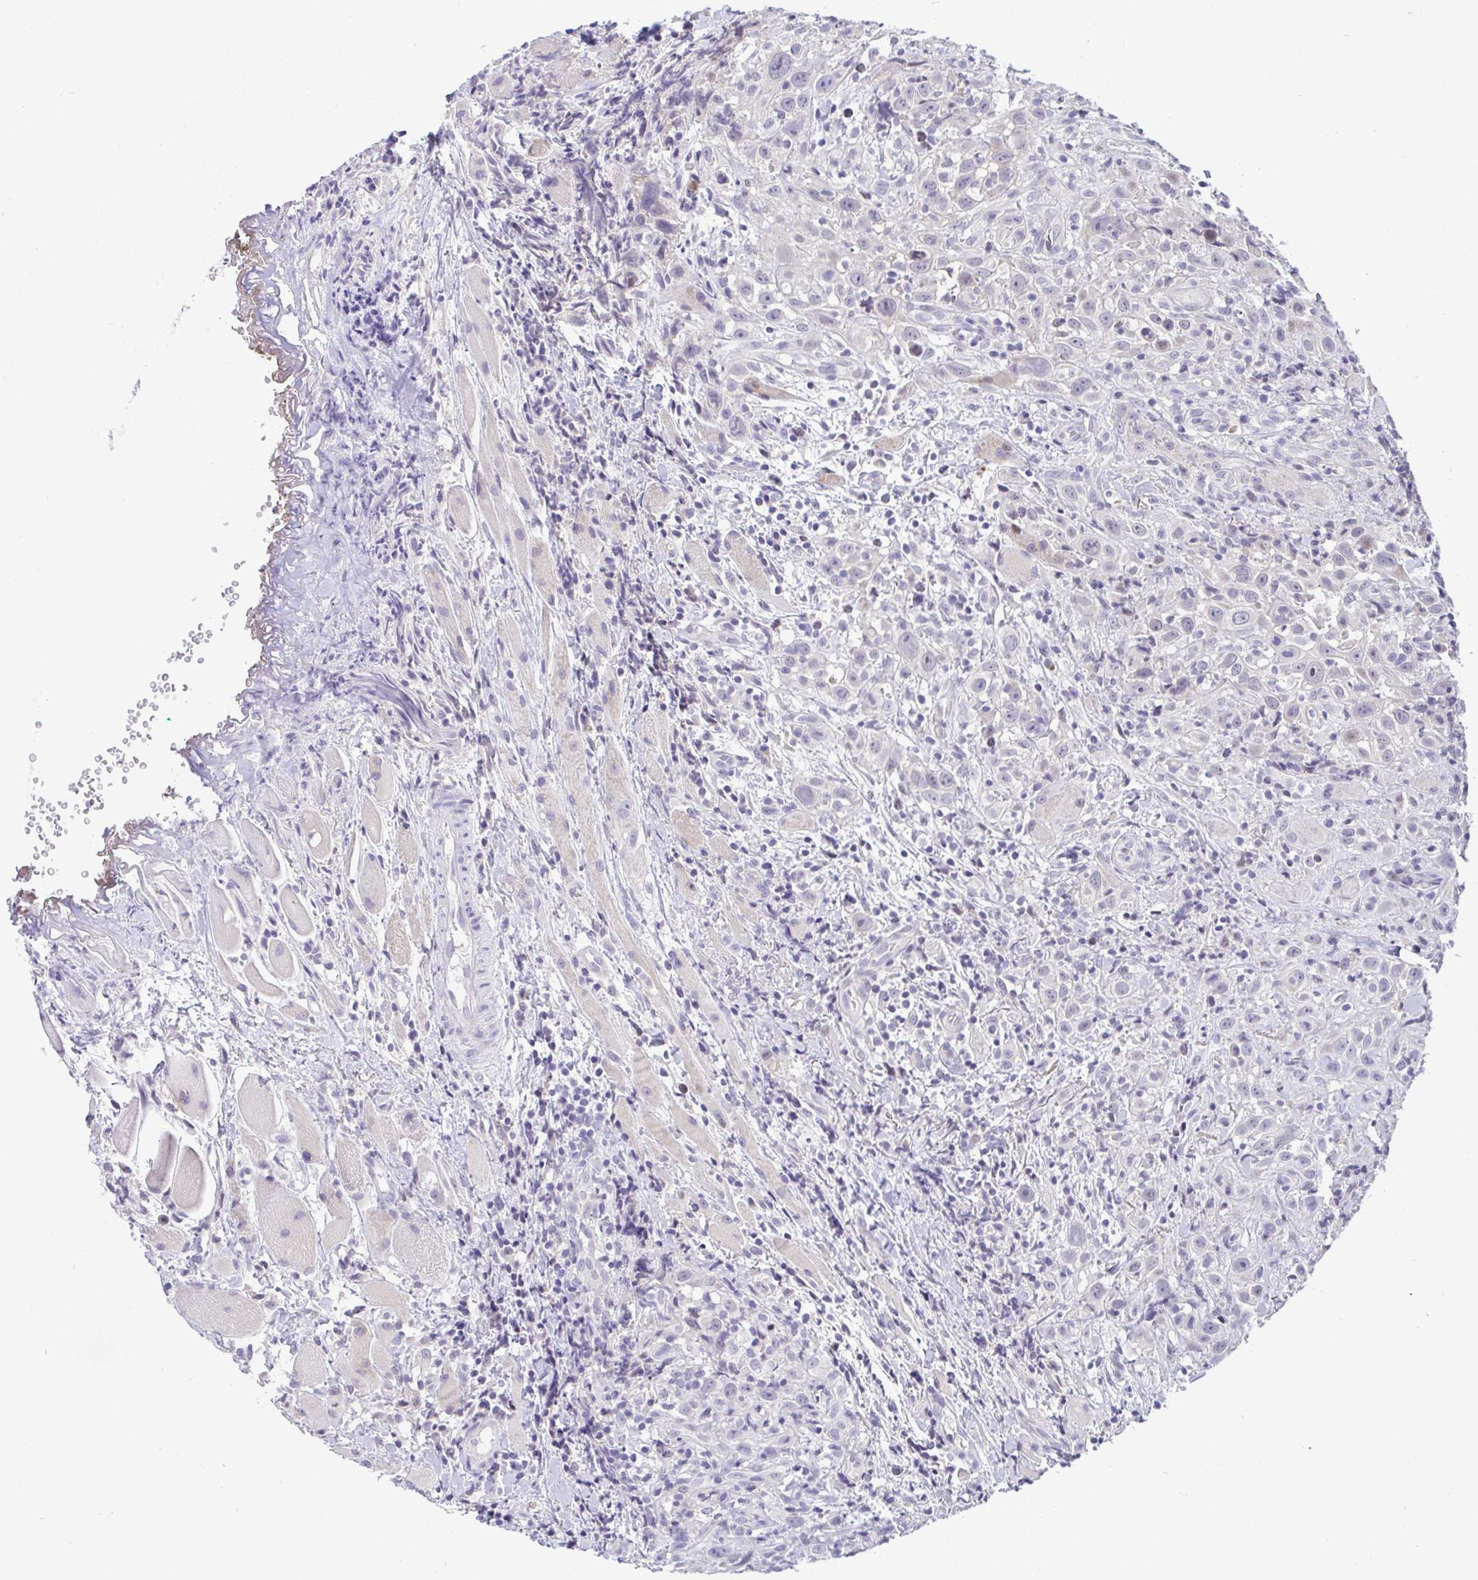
{"staining": {"intensity": "weak", "quantity": "<25%", "location": "nuclear"}, "tissue": "head and neck cancer", "cell_type": "Tumor cells", "image_type": "cancer", "snomed": [{"axis": "morphology", "description": "Squamous cell carcinoma, NOS"}, {"axis": "topography", "description": "Head-Neck"}], "caption": "The immunohistochemistry (IHC) image has no significant positivity in tumor cells of head and neck squamous cell carcinoma tissue.", "gene": "EPOP", "patient": {"sex": "female", "age": 95}}